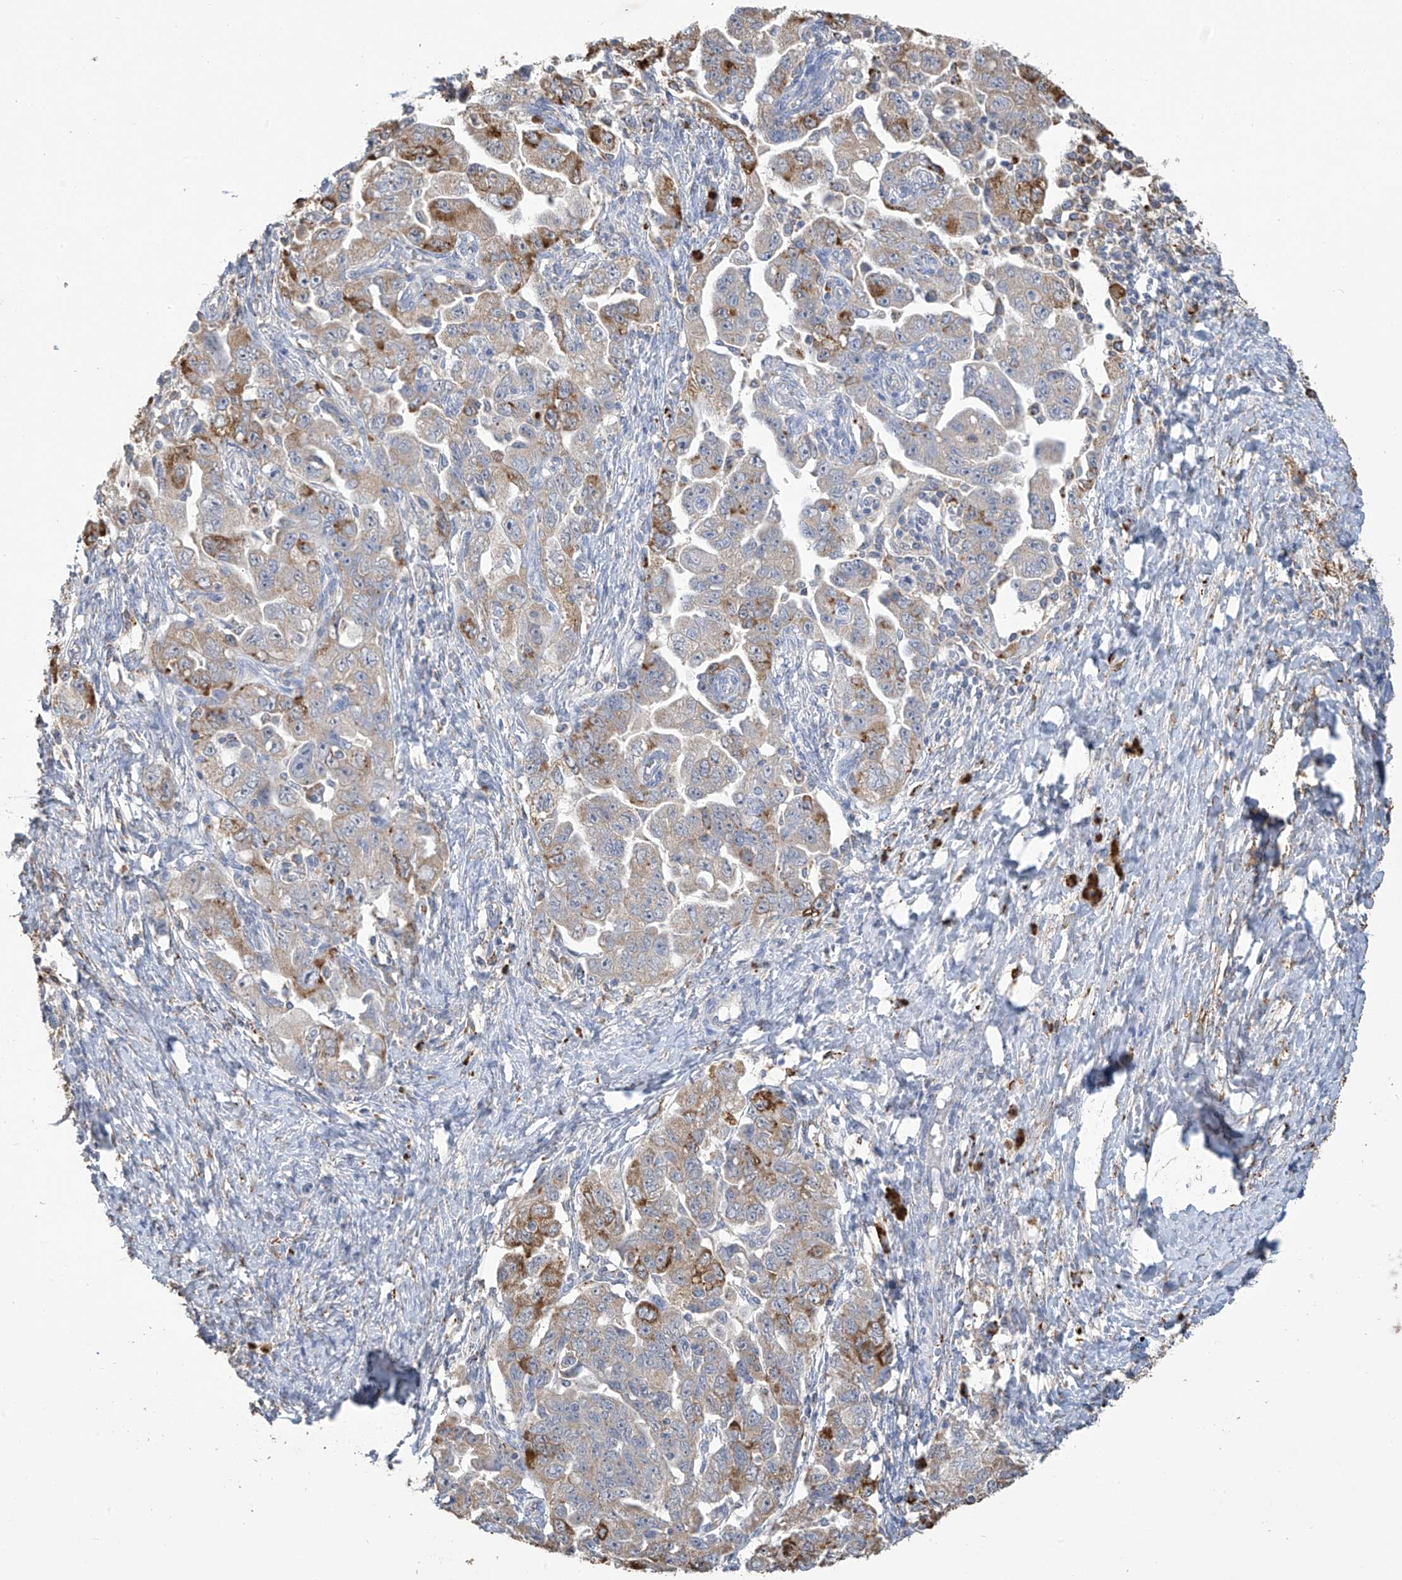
{"staining": {"intensity": "moderate", "quantity": "<25%", "location": "cytoplasmic/membranous"}, "tissue": "ovarian cancer", "cell_type": "Tumor cells", "image_type": "cancer", "snomed": [{"axis": "morphology", "description": "Carcinoma, NOS"}, {"axis": "morphology", "description": "Cystadenocarcinoma, serous, NOS"}, {"axis": "topography", "description": "Ovary"}], "caption": "Human serous cystadenocarcinoma (ovarian) stained for a protein (brown) exhibits moderate cytoplasmic/membranous positive expression in about <25% of tumor cells.", "gene": "OGT", "patient": {"sex": "female", "age": 69}}